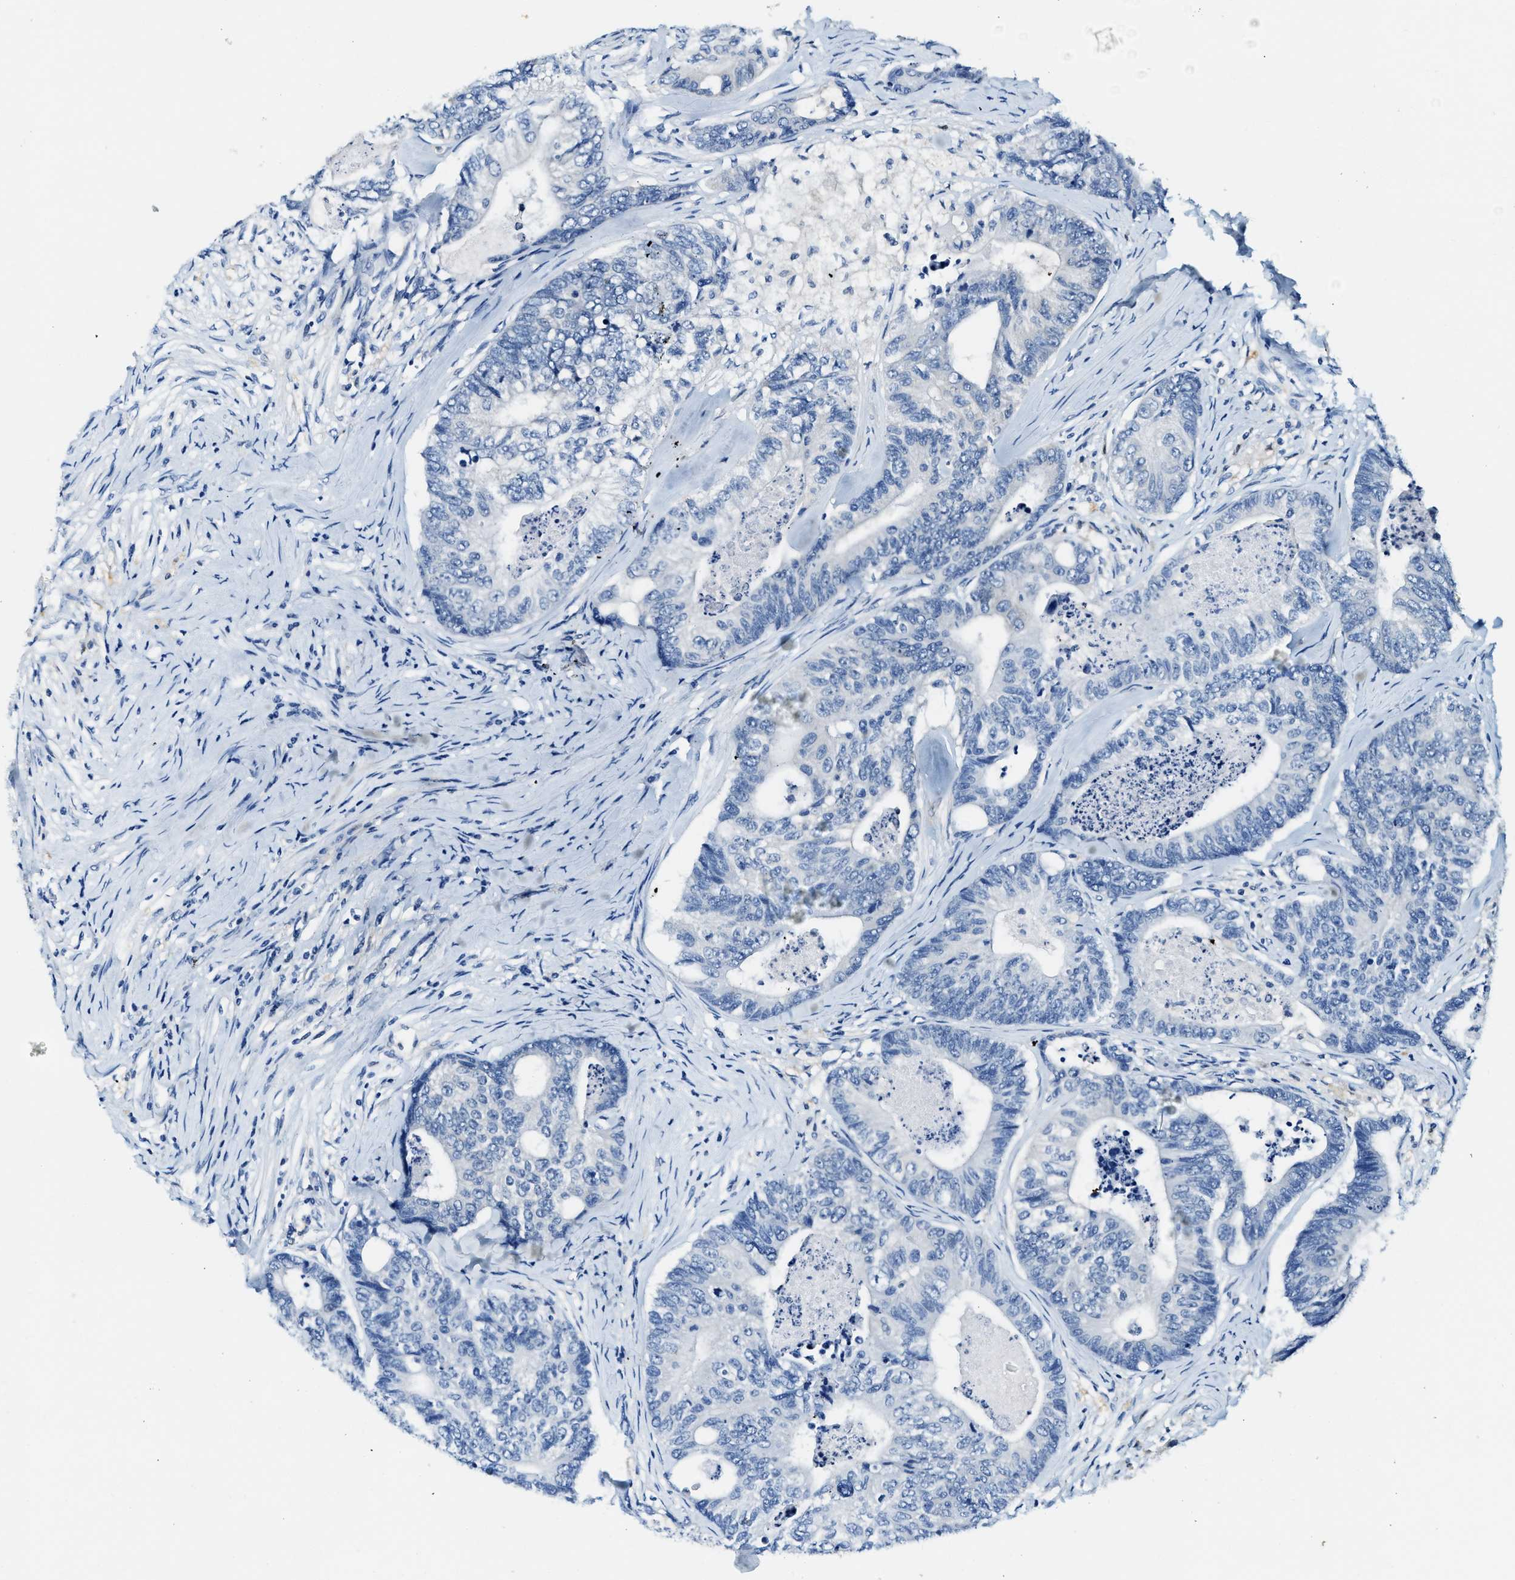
{"staining": {"intensity": "negative", "quantity": "none", "location": "none"}, "tissue": "colorectal cancer", "cell_type": "Tumor cells", "image_type": "cancer", "snomed": [{"axis": "morphology", "description": "Adenocarcinoma, NOS"}, {"axis": "topography", "description": "Colon"}], "caption": "The immunohistochemistry (IHC) photomicrograph has no significant expression in tumor cells of adenocarcinoma (colorectal) tissue.", "gene": "EIF2AK2", "patient": {"sex": "female", "age": 67}}